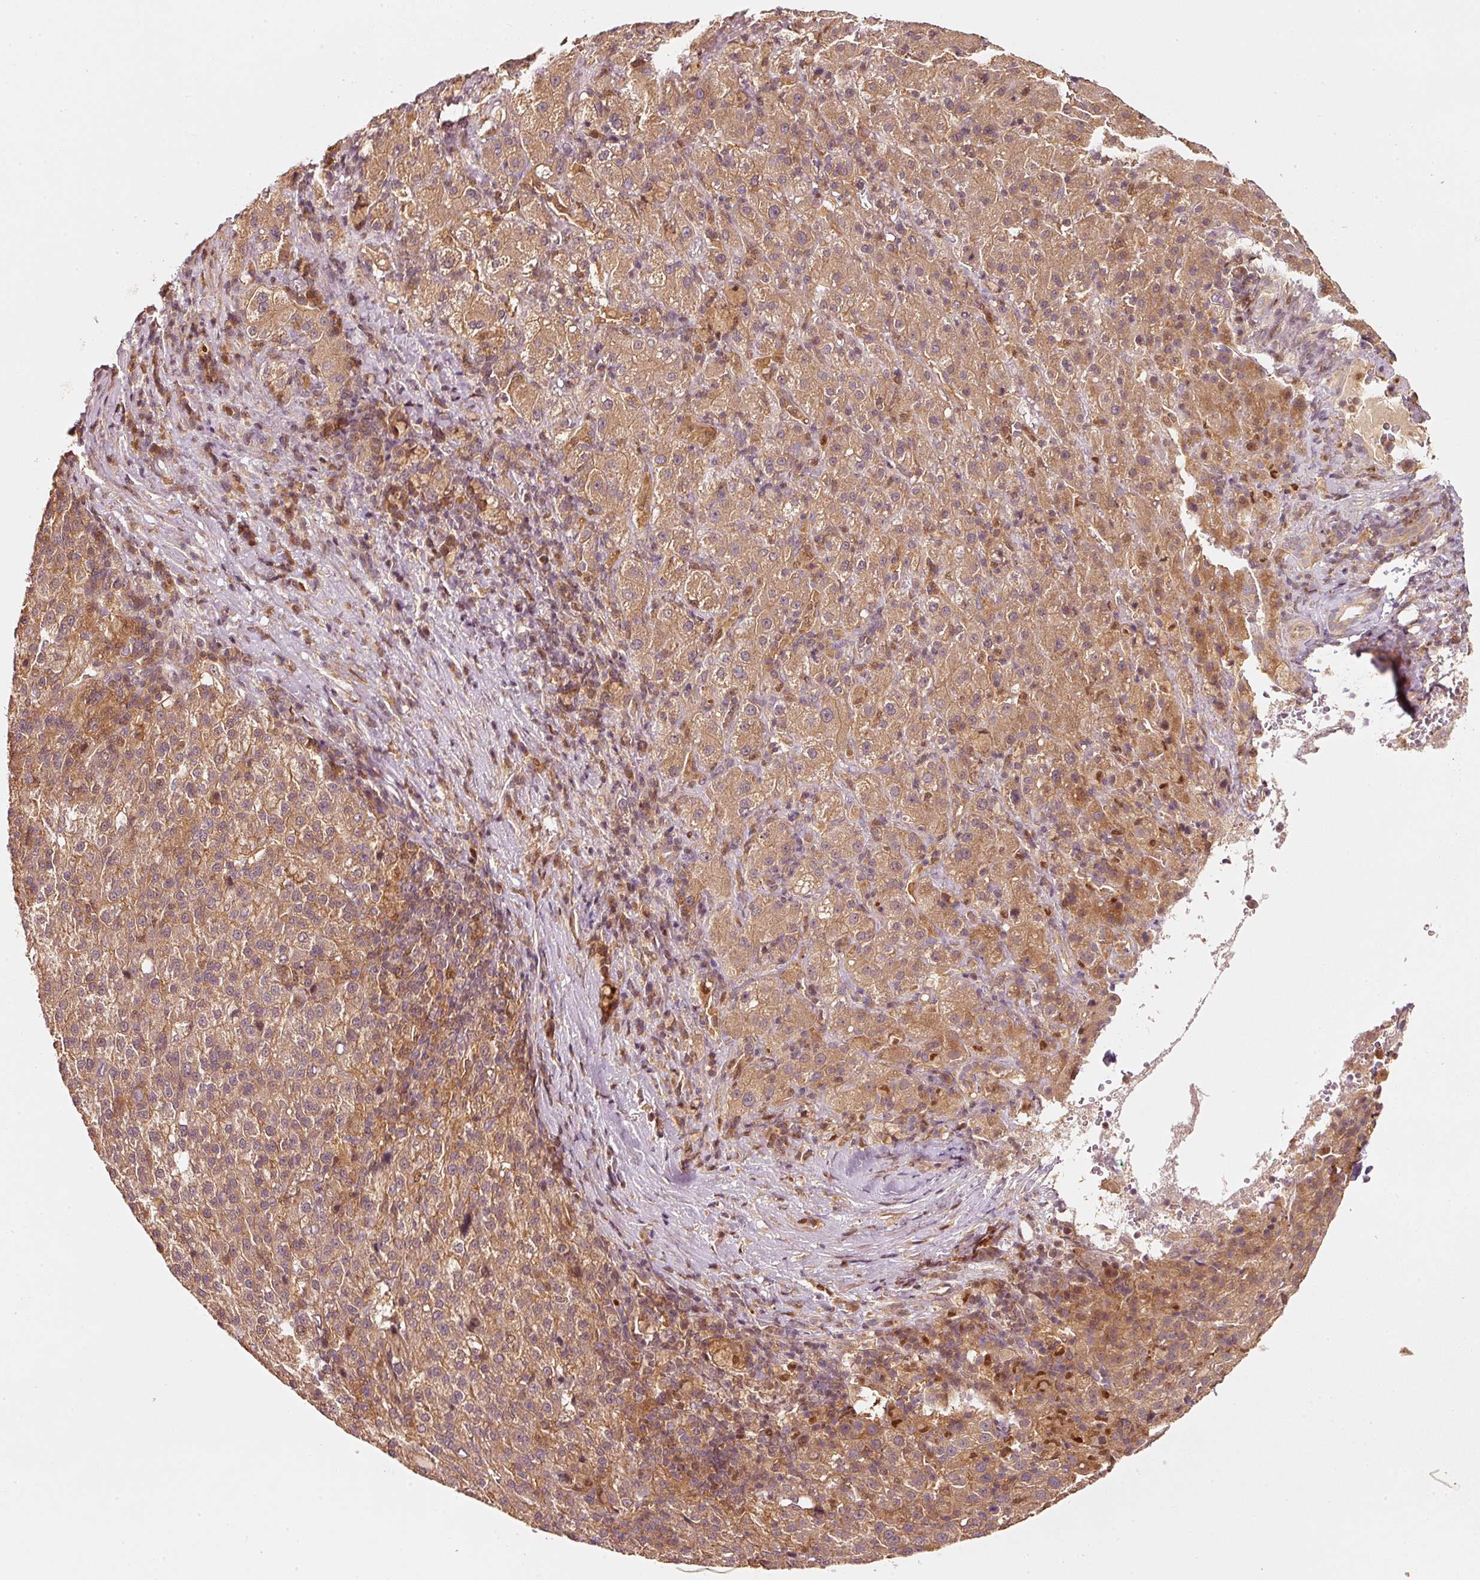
{"staining": {"intensity": "moderate", "quantity": ">75%", "location": "cytoplasmic/membranous"}, "tissue": "liver cancer", "cell_type": "Tumor cells", "image_type": "cancer", "snomed": [{"axis": "morphology", "description": "Carcinoma, Hepatocellular, NOS"}, {"axis": "topography", "description": "Liver"}], "caption": "Human hepatocellular carcinoma (liver) stained for a protein (brown) exhibits moderate cytoplasmic/membranous positive staining in approximately >75% of tumor cells.", "gene": "RRAS2", "patient": {"sex": "female", "age": 58}}